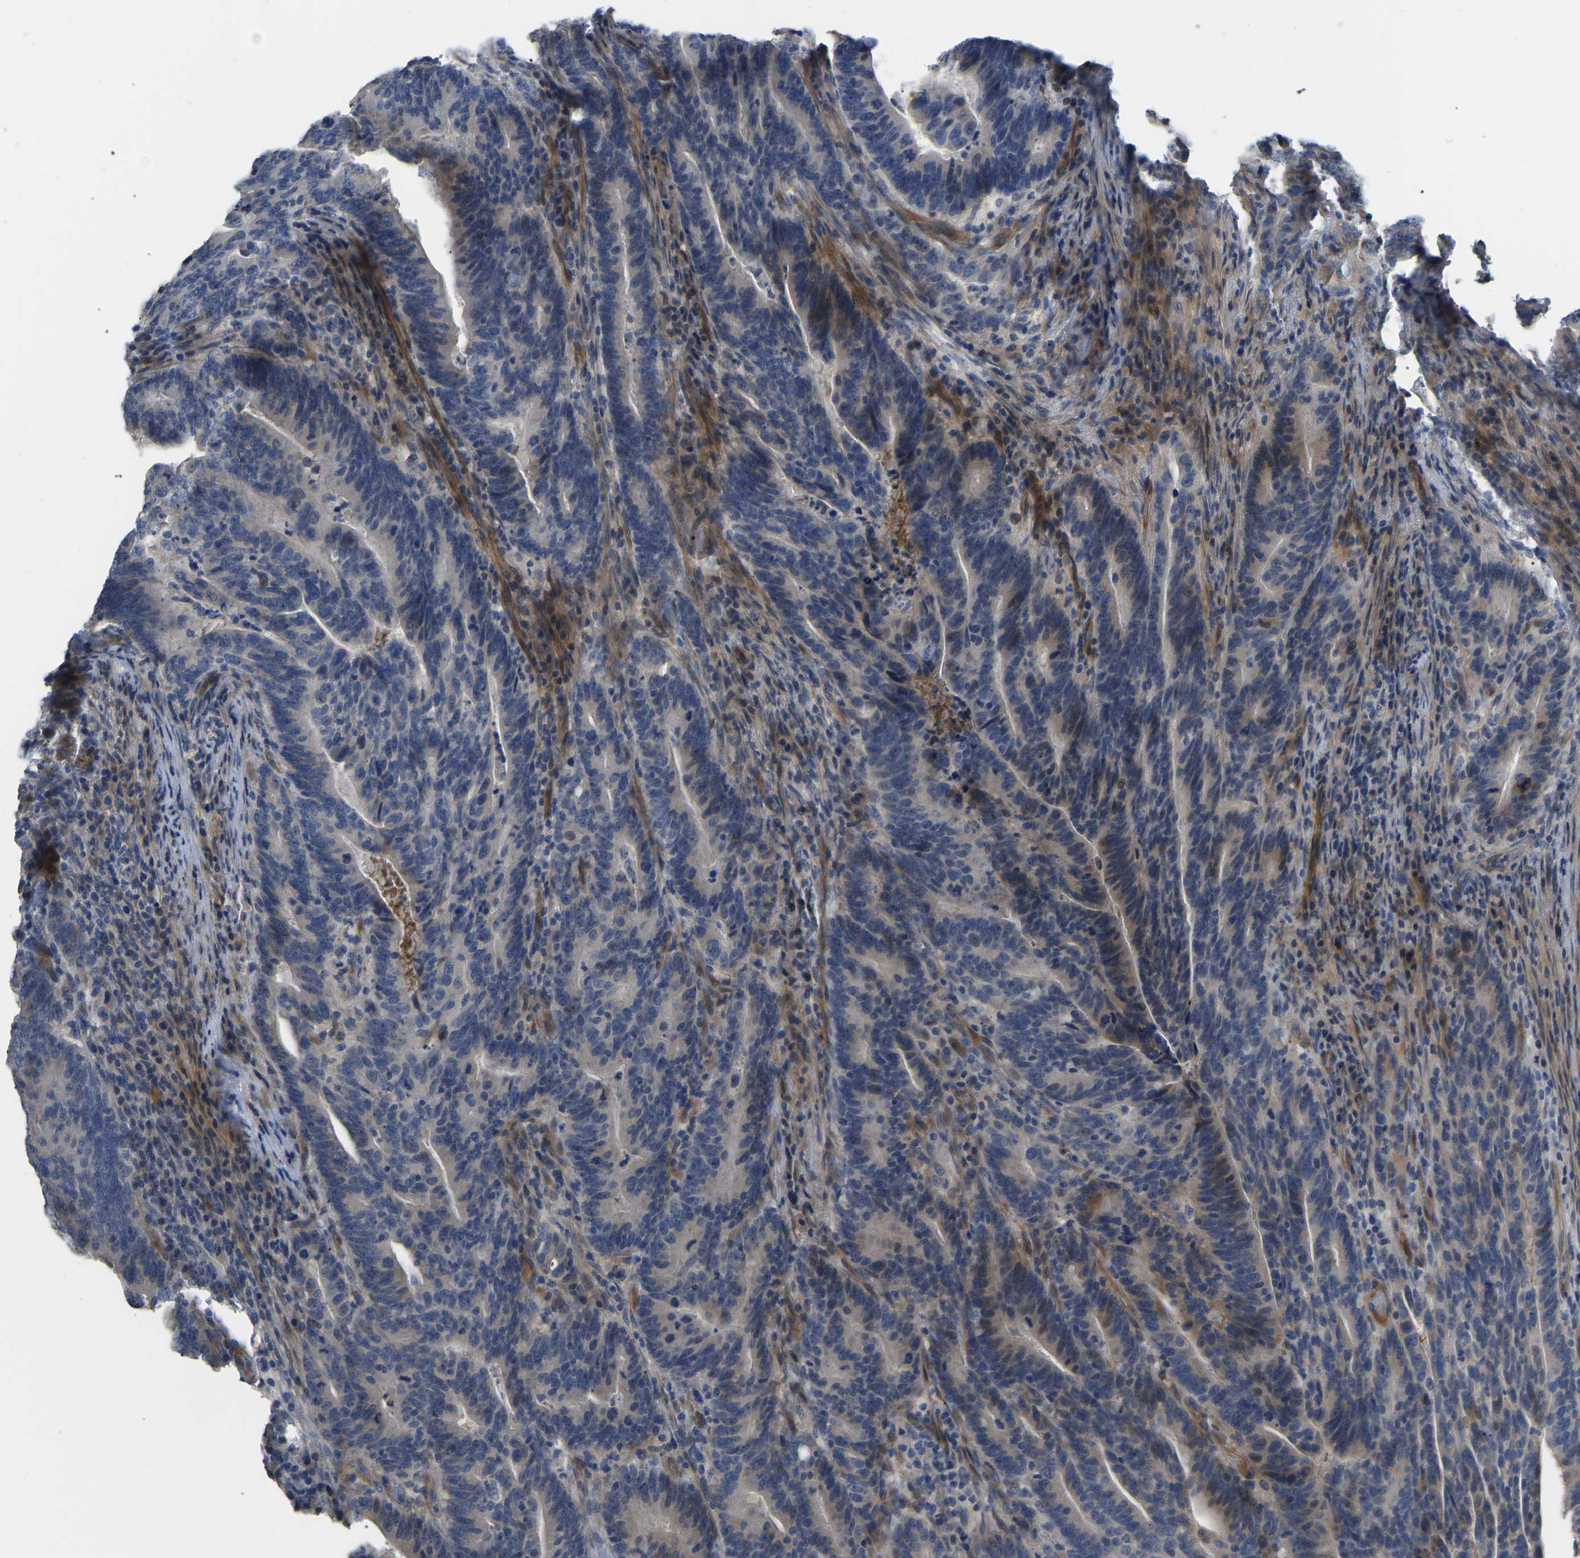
{"staining": {"intensity": "weak", "quantity": "<25%", "location": "cytoplasmic/membranous"}, "tissue": "colorectal cancer", "cell_type": "Tumor cells", "image_type": "cancer", "snomed": [{"axis": "morphology", "description": "Adenocarcinoma, NOS"}, {"axis": "topography", "description": "Colon"}], "caption": "Micrograph shows no significant protein expression in tumor cells of colorectal adenocarcinoma.", "gene": "HIGD2B", "patient": {"sex": "female", "age": 66}}